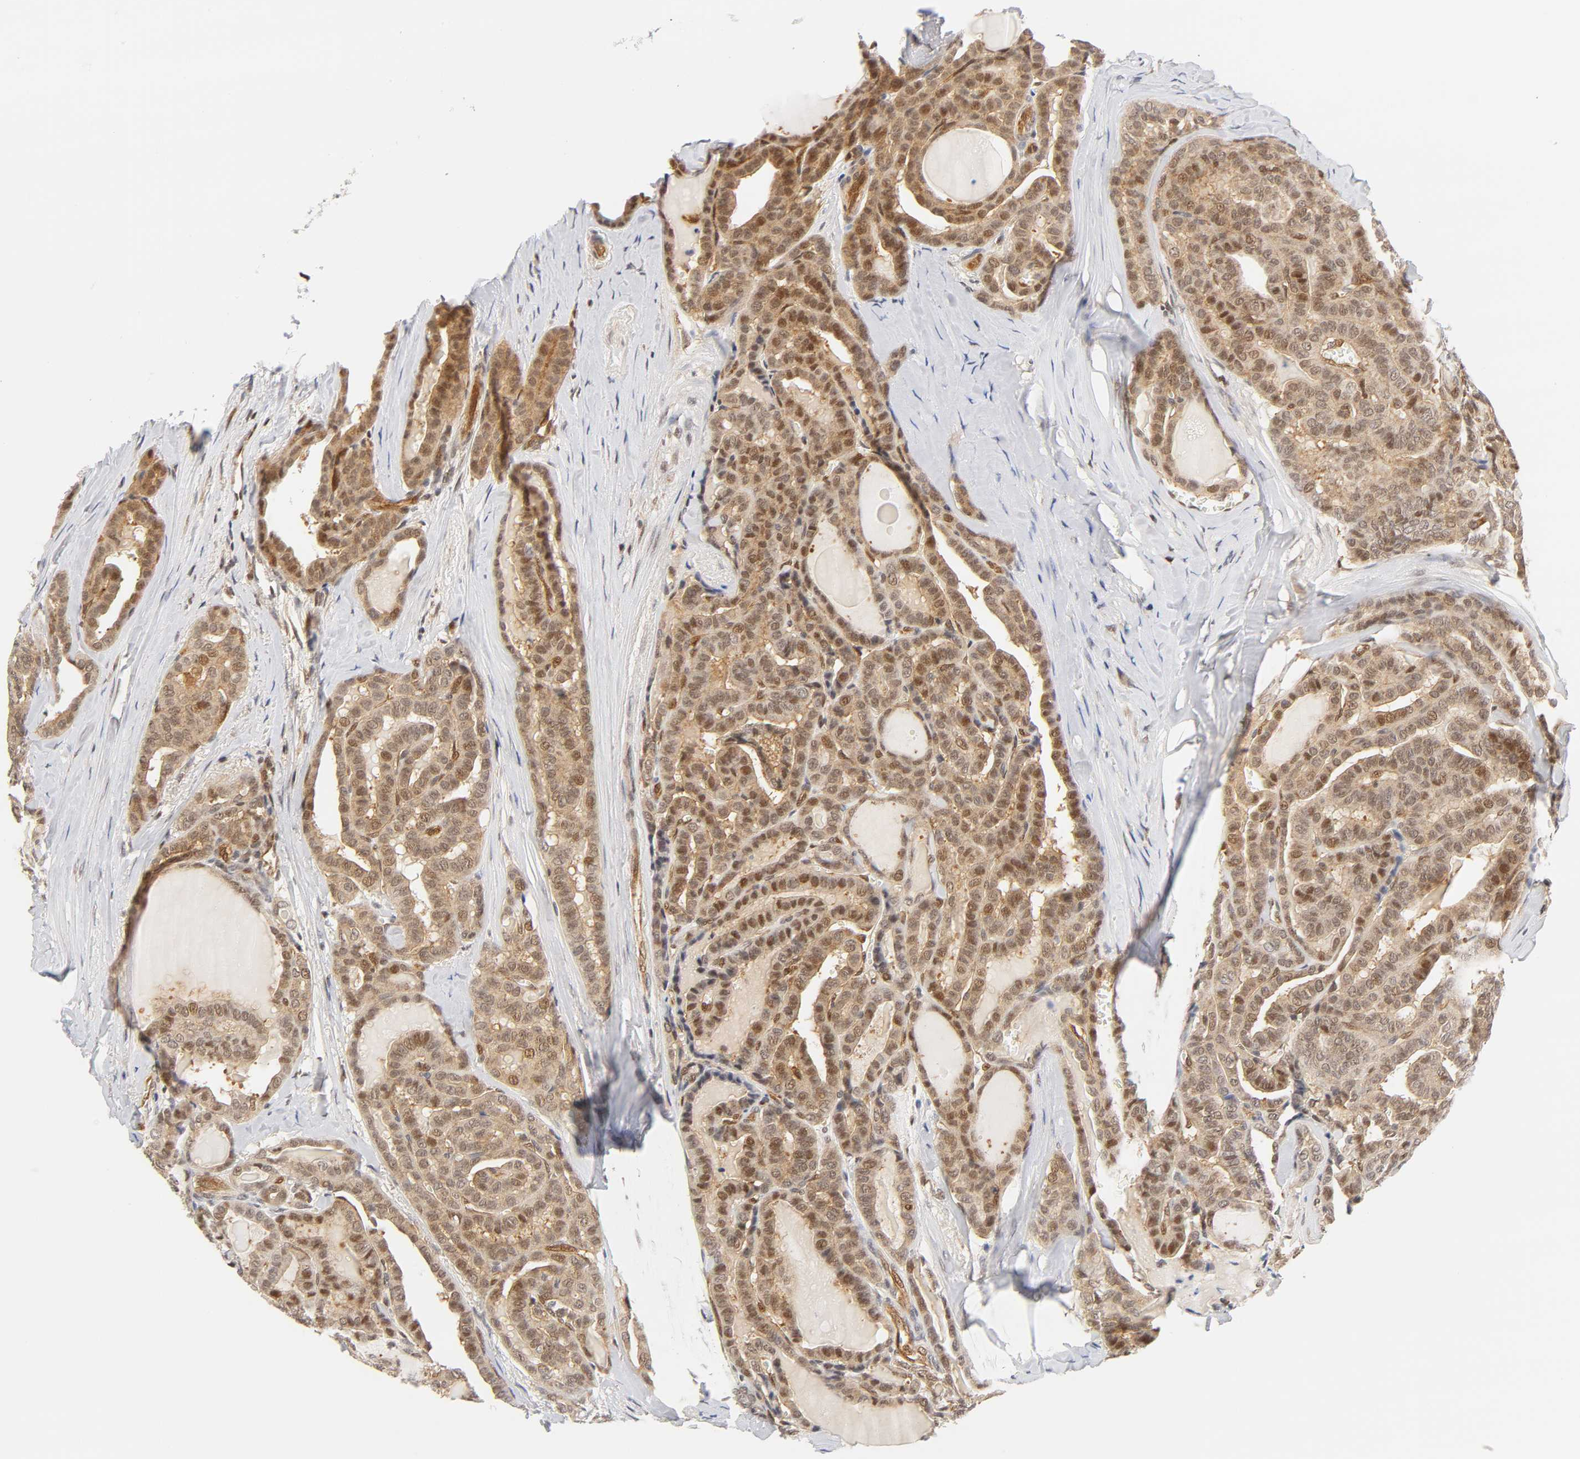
{"staining": {"intensity": "moderate", "quantity": ">75%", "location": "cytoplasmic/membranous,nuclear"}, "tissue": "thyroid cancer", "cell_type": "Tumor cells", "image_type": "cancer", "snomed": [{"axis": "morphology", "description": "Carcinoma, NOS"}, {"axis": "topography", "description": "Thyroid gland"}], "caption": "This is a histology image of immunohistochemistry (IHC) staining of thyroid cancer (carcinoma), which shows moderate staining in the cytoplasmic/membranous and nuclear of tumor cells.", "gene": "CDC37", "patient": {"sex": "female", "age": 91}}